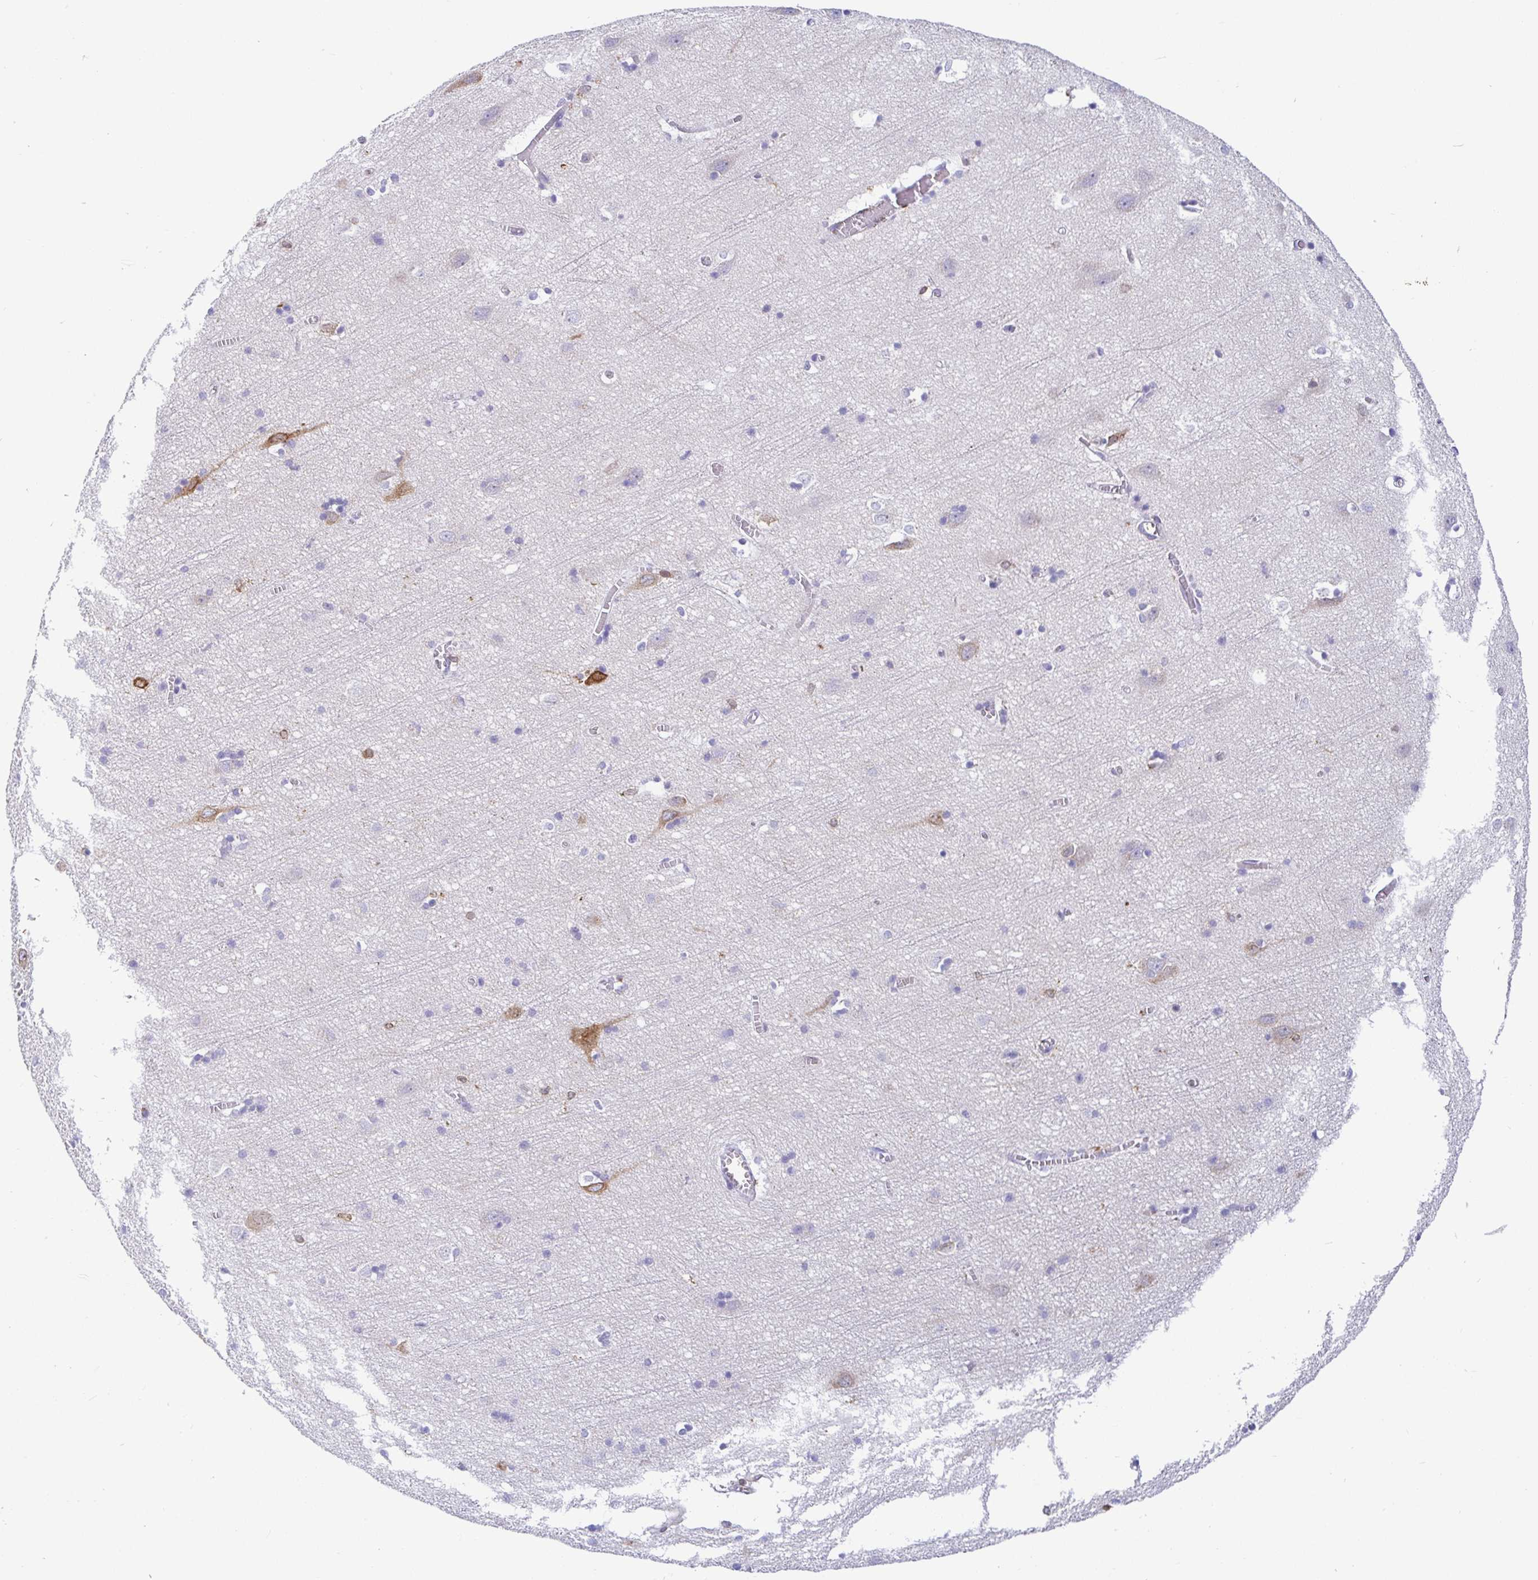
{"staining": {"intensity": "negative", "quantity": "none", "location": "none"}, "tissue": "cerebral cortex", "cell_type": "Endothelial cells", "image_type": "normal", "snomed": [{"axis": "morphology", "description": "Normal tissue, NOS"}, {"axis": "topography", "description": "Cerebral cortex"}], "caption": "Immunohistochemical staining of normal cerebral cortex shows no significant staining in endothelial cells. (Stains: DAB immunohistochemistry with hematoxylin counter stain, Microscopy: brightfield microscopy at high magnification).", "gene": "TP53I11", "patient": {"sex": "male", "age": 70}}